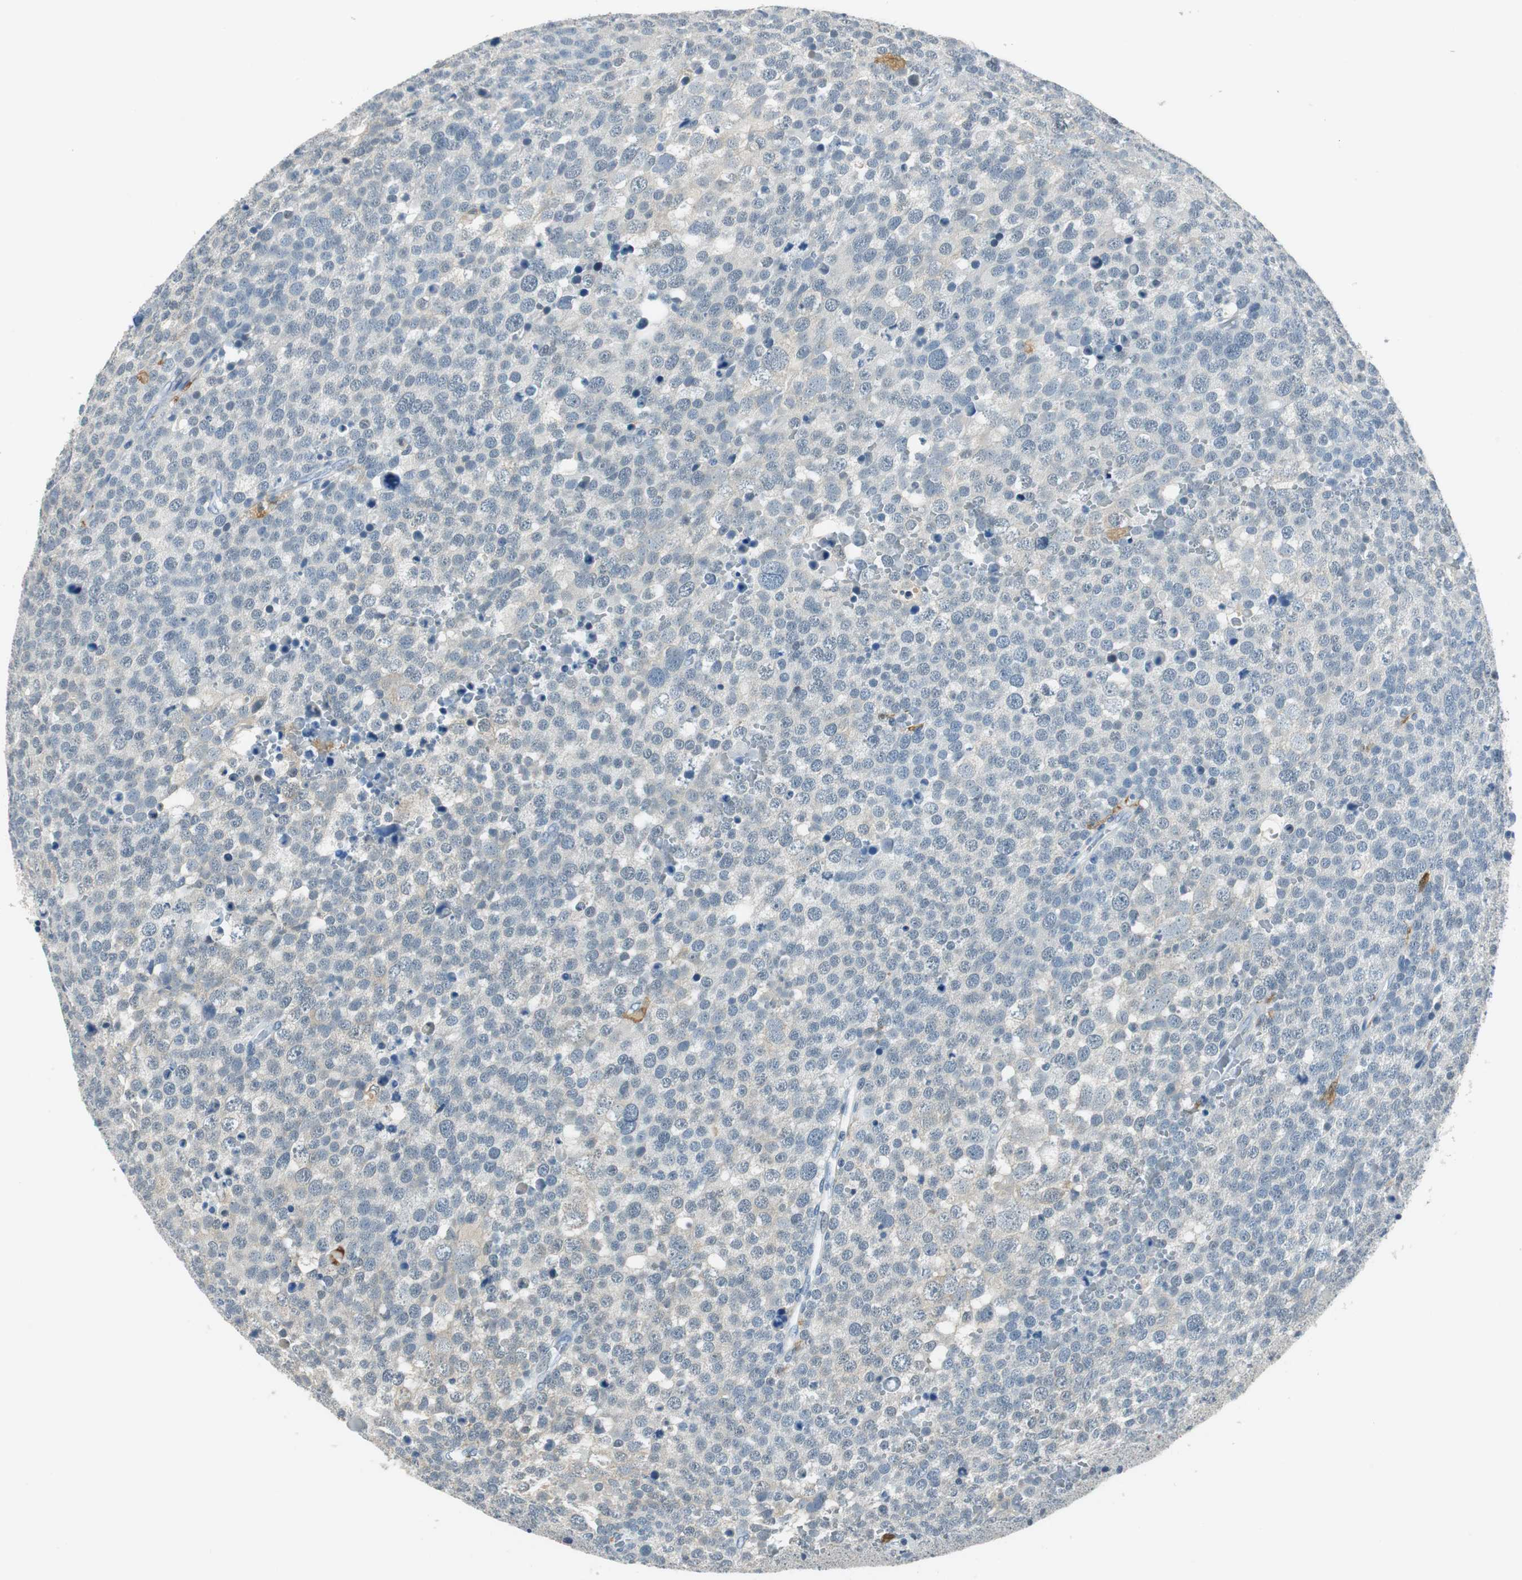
{"staining": {"intensity": "negative", "quantity": "none", "location": "none"}, "tissue": "testis cancer", "cell_type": "Tumor cells", "image_type": "cancer", "snomed": [{"axis": "morphology", "description": "Seminoma, NOS"}, {"axis": "topography", "description": "Testis"}], "caption": "This is a micrograph of IHC staining of testis seminoma, which shows no positivity in tumor cells.", "gene": "ME1", "patient": {"sex": "male", "age": 71}}